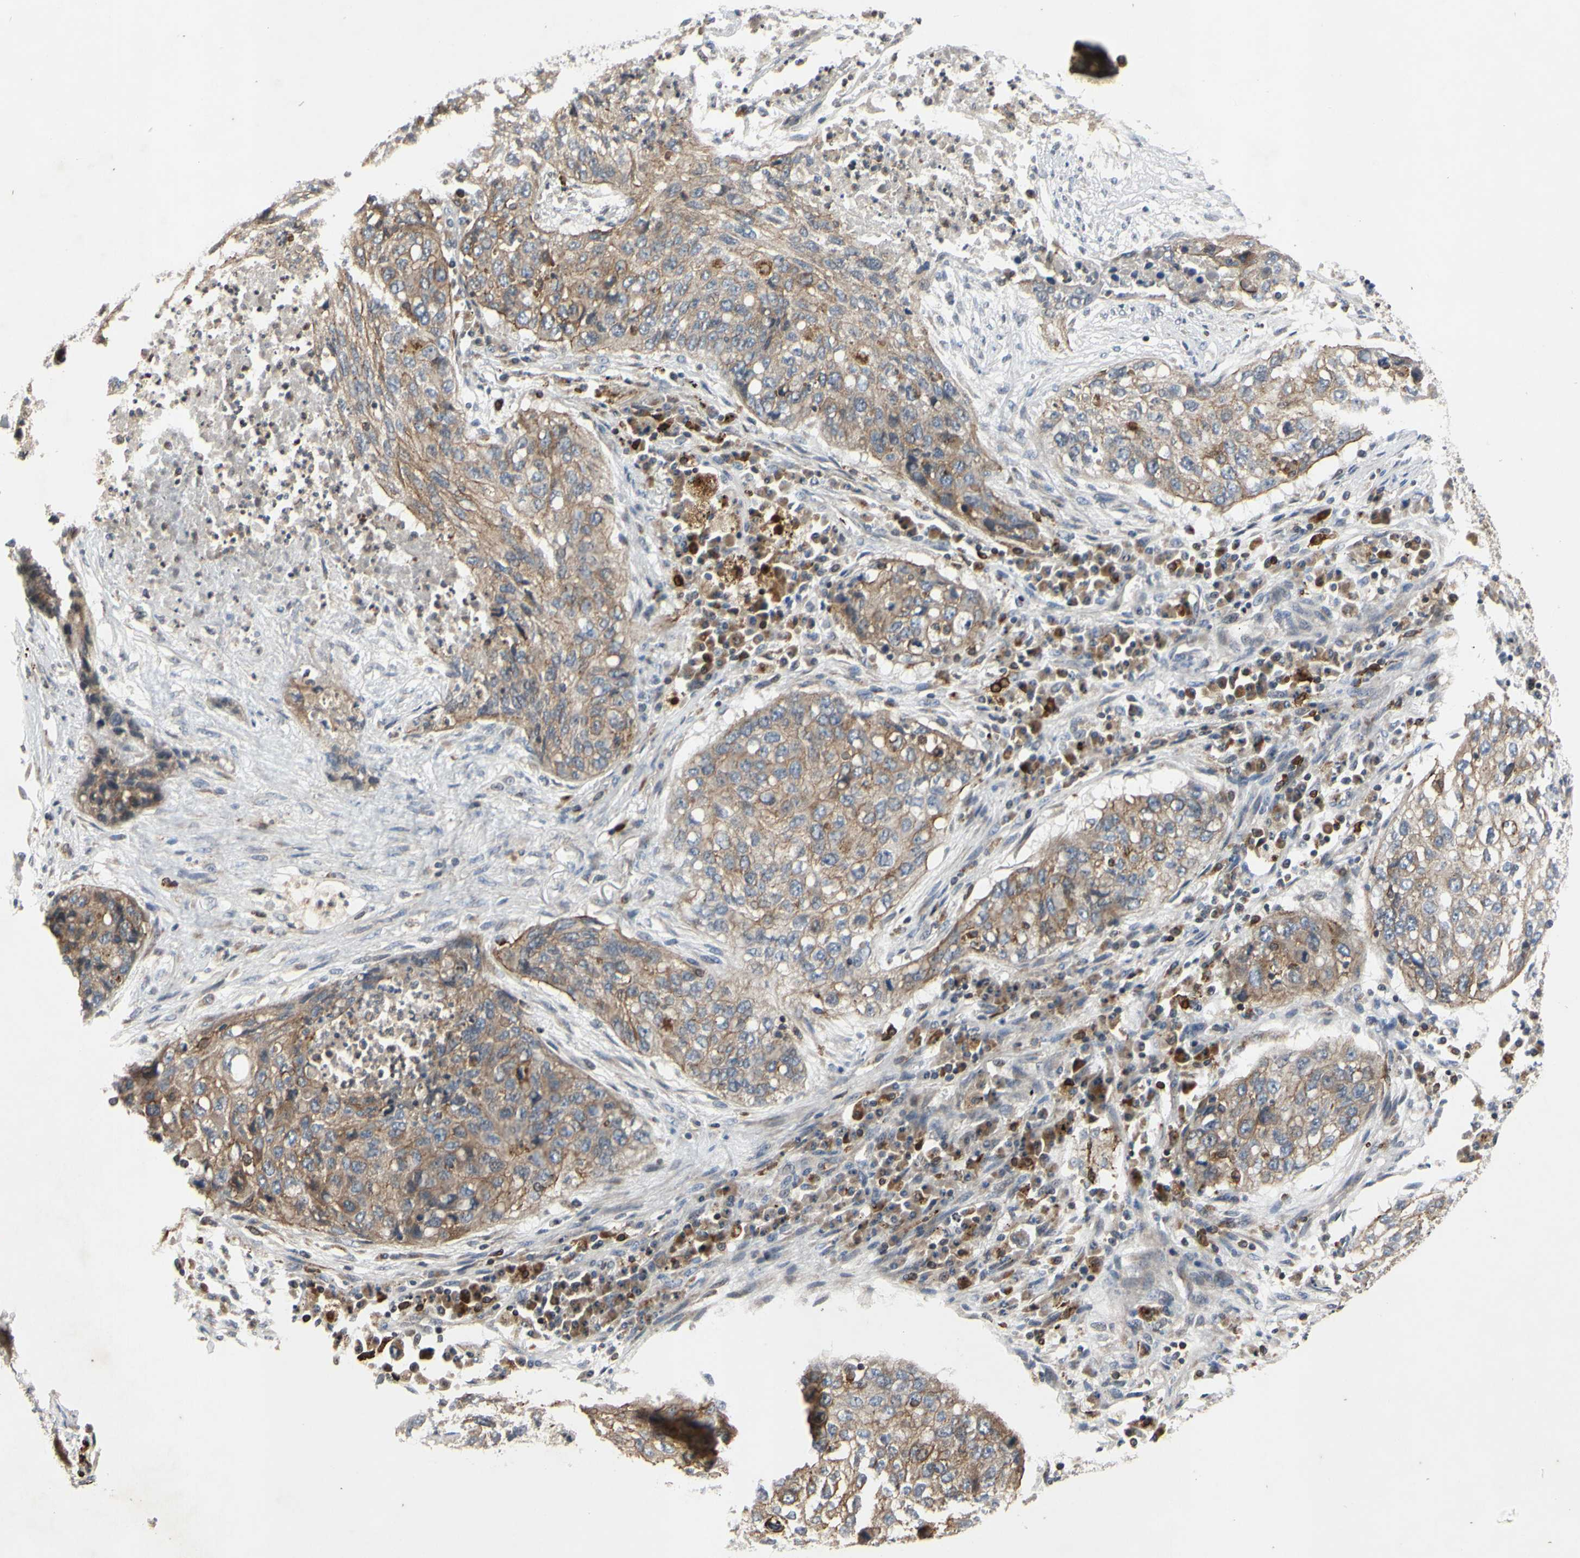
{"staining": {"intensity": "weak", "quantity": ">75%", "location": "cytoplasmic/membranous"}, "tissue": "lung cancer", "cell_type": "Tumor cells", "image_type": "cancer", "snomed": [{"axis": "morphology", "description": "Squamous cell carcinoma, NOS"}, {"axis": "topography", "description": "Lung"}], "caption": "Protein expression by immunohistochemistry reveals weak cytoplasmic/membranous positivity in approximately >75% of tumor cells in lung squamous cell carcinoma.", "gene": "PLXNA2", "patient": {"sex": "female", "age": 63}}